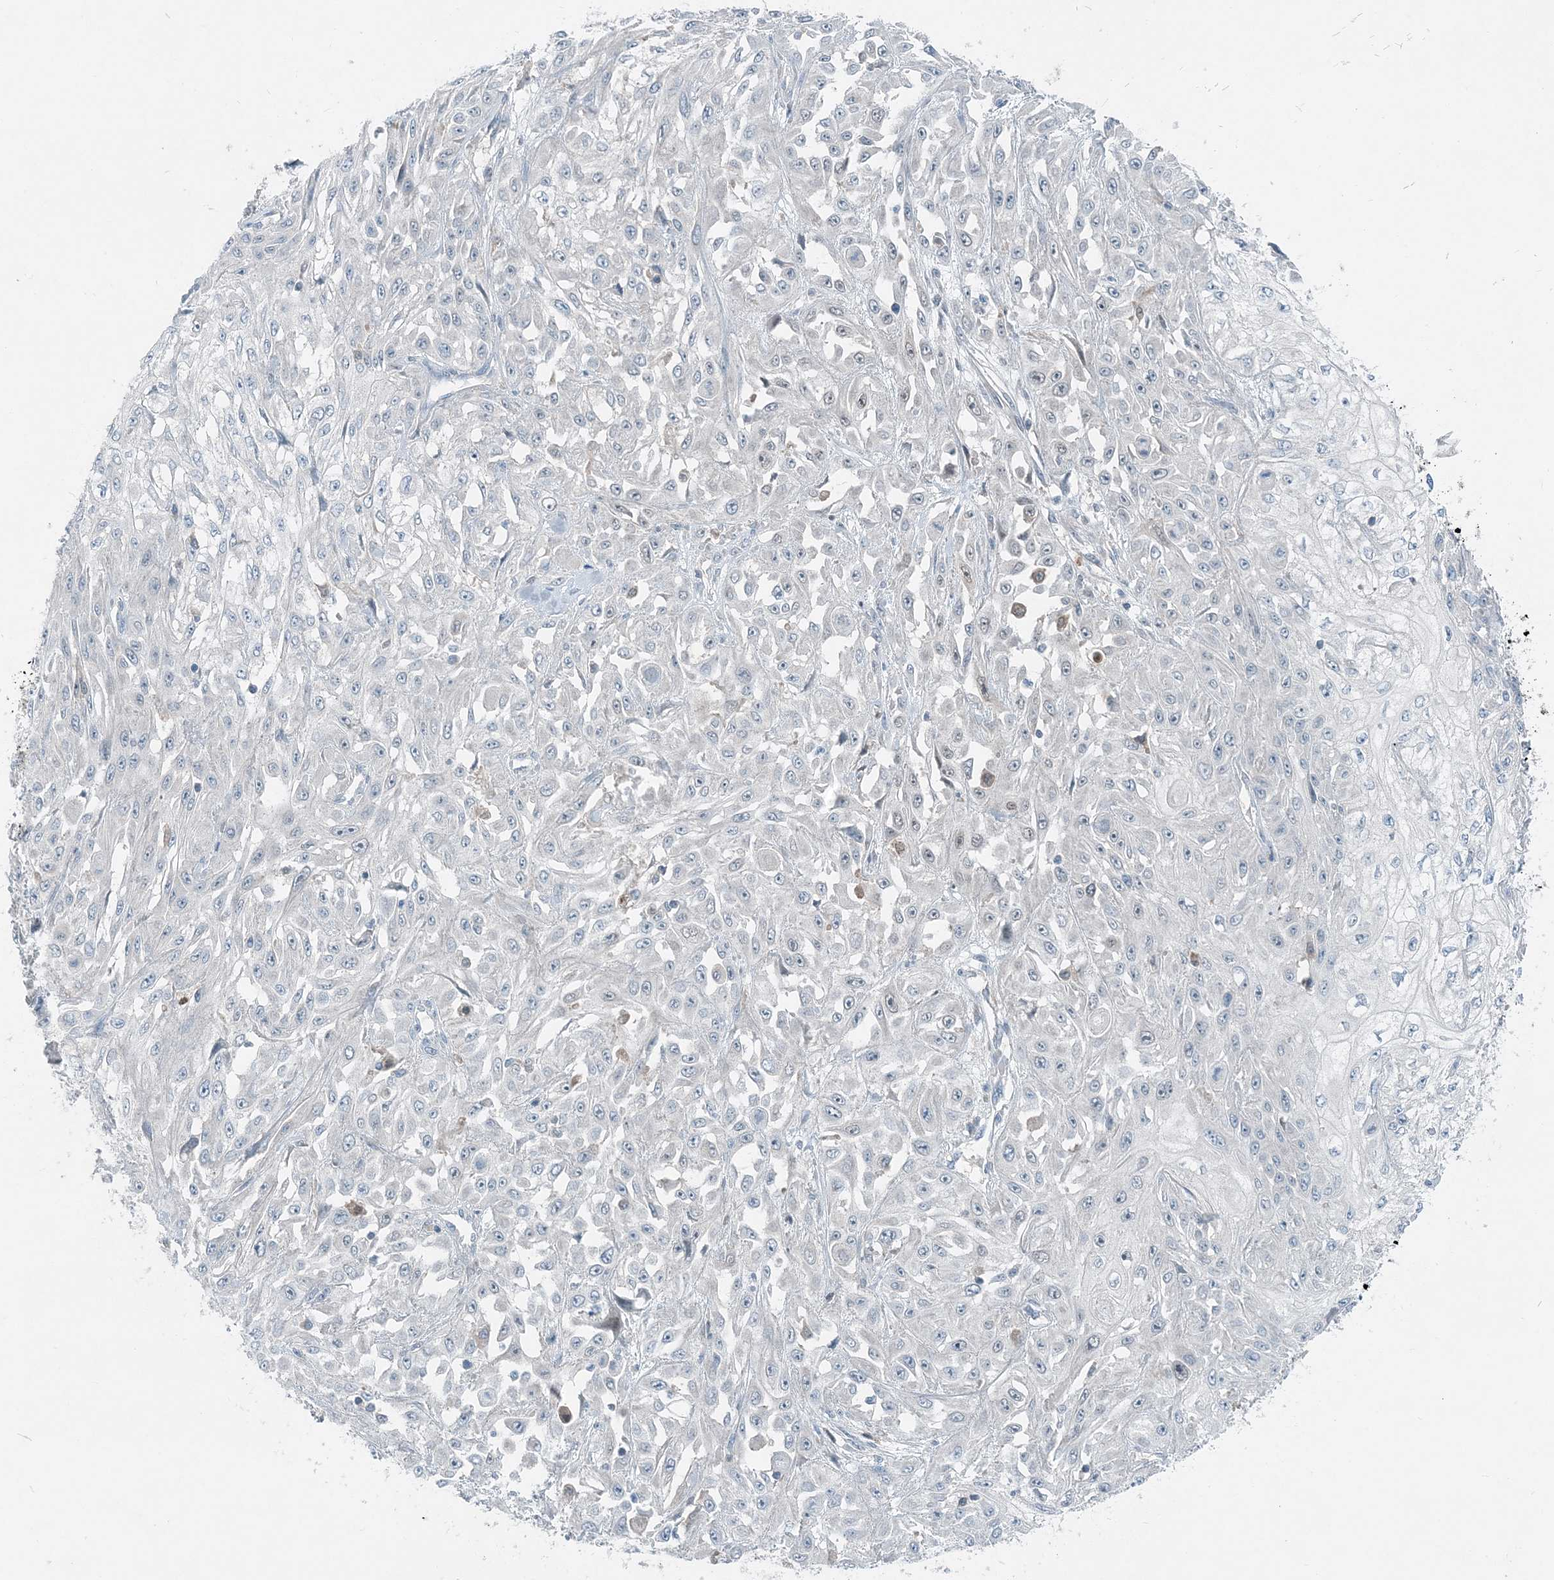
{"staining": {"intensity": "negative", "quantity": "none", "location": "none"}, "tissue": "skin cancer", "cell_type": "Tumor cells", "image_type": "cancer", "snomed": [{"axis": "morphology", "description": "Squamous cell carcinoma, NOS"}, {"axis": "morphology", "description": "Squamous cell carcinoma, metastatic, NOS"}, {"axis": "topography", "description": "Skin"}, {"axis": "topography", "description": "Lymph node"}], "caption": "Skin metastatic squamous cell carcinoma was stained to show a protein in brown. There is no significant expression in tumor cells.", "gene": "ARMH1", "patient": {"sex": "male", "age": 75}}